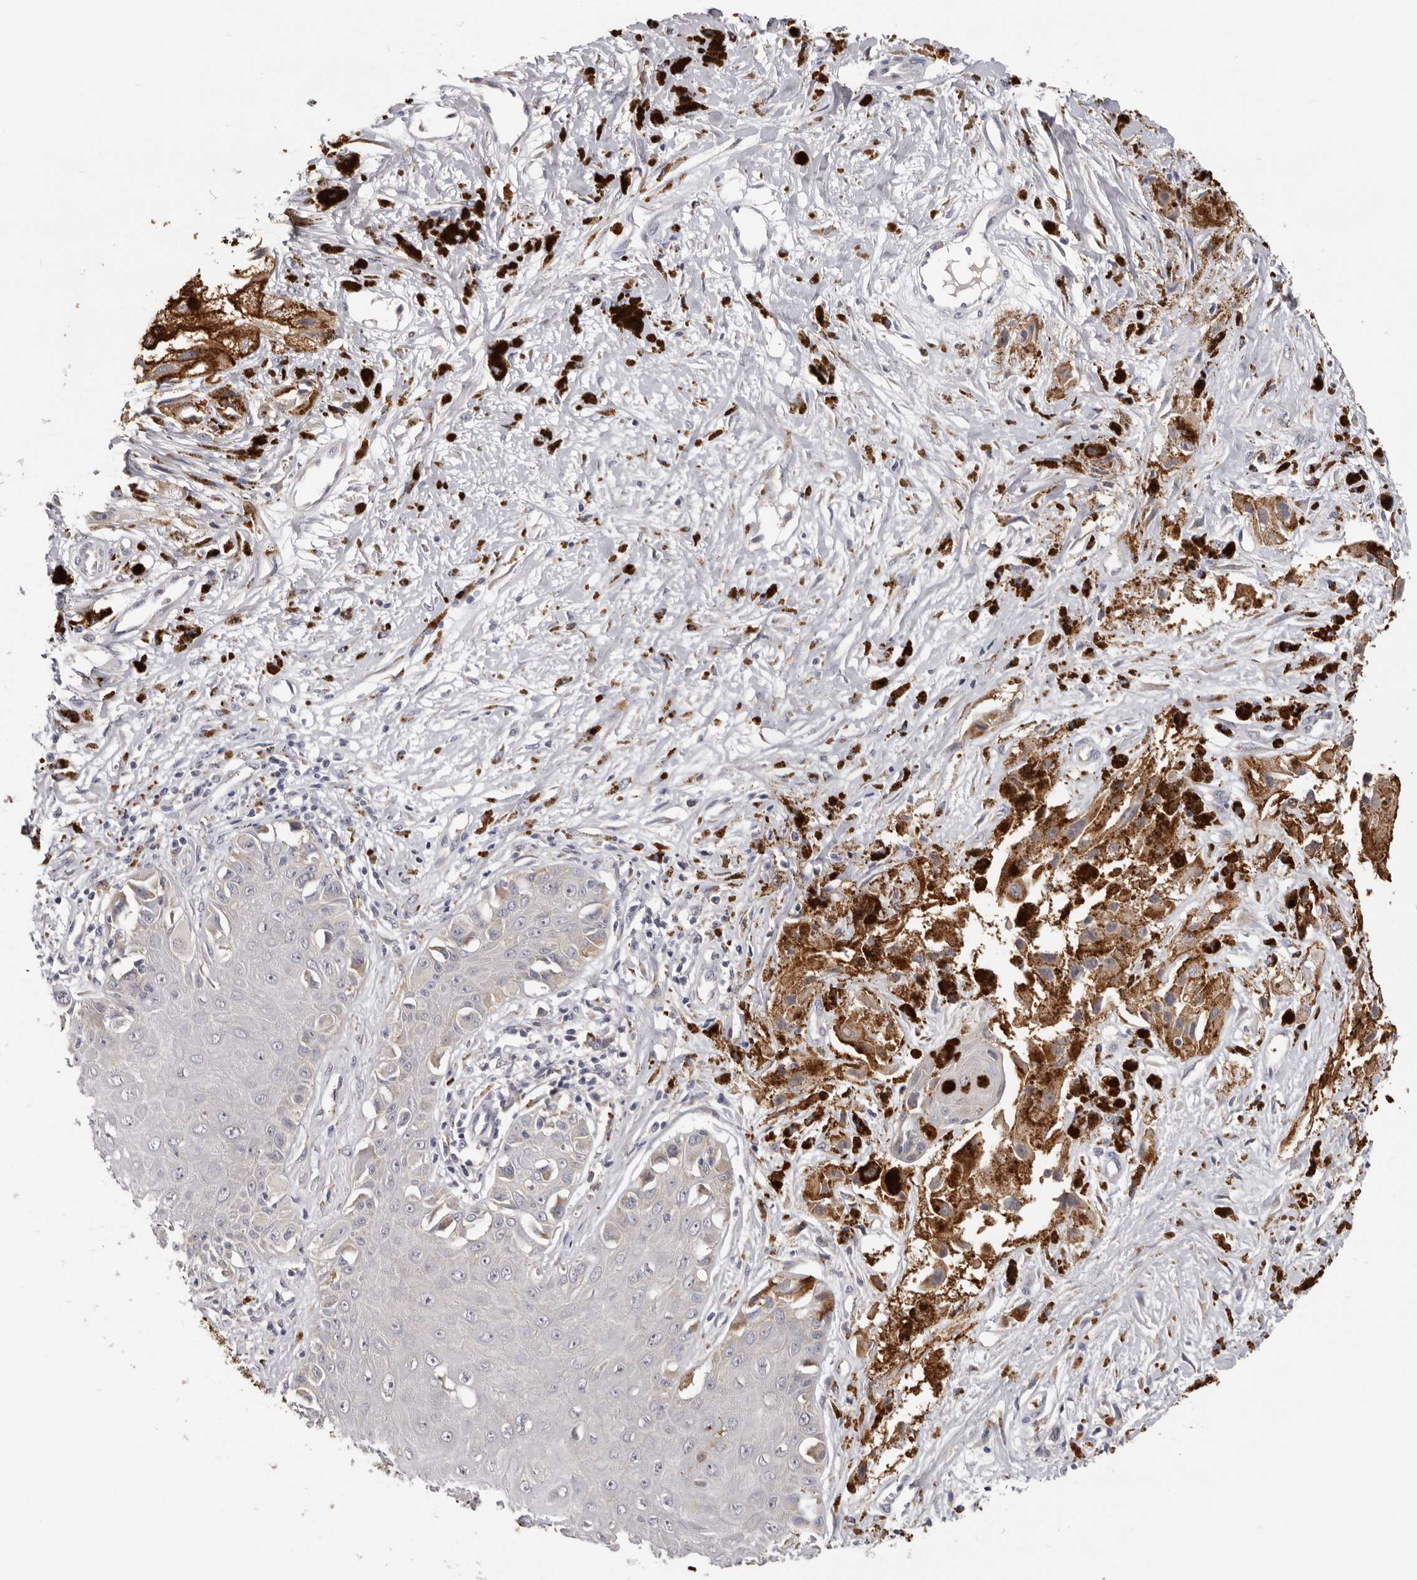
{"staining": {"intensity": "negative", "quantity": "none", "location": "none"}, "tissue": "melanoma", "cell_type": "Tumor cells", "image_type": "cancer", "snomed": [{"axis": "morphology", "description": "Malignant melanoma, NOS"}, {"axis": "topography", "description": "Skin"}], "caption": "DAB immunohistochemical staining of human melanoma demonstrates no significant staining in tumor cells. (Immunohistochemistry (ihc), brightfield microscopy, high magnification).", "gene": "KIF2B", "patient": {"sex": "male", "age": 88}}